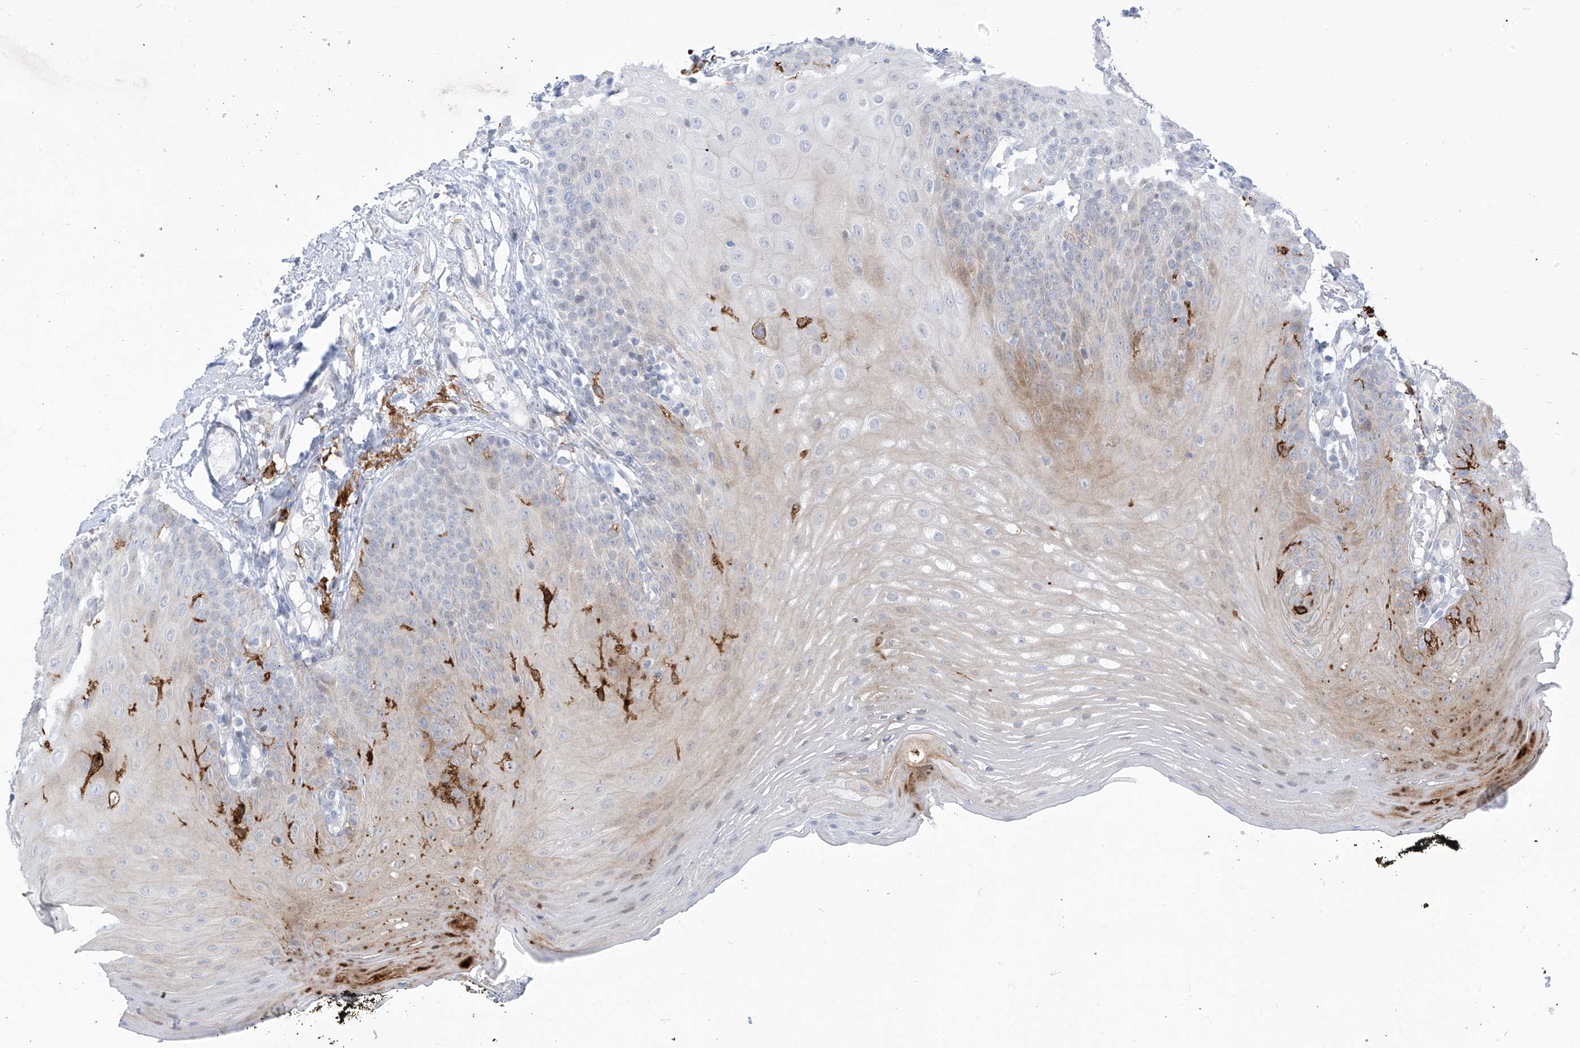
{"staining": {"intensity": "weak", "quantity": "<25%", "location": "cytoplasmic/membranous"}, "tissue": "oral mucosa", "cell_type": "Squamous epithelial cells", "image_type": "normal", "snomed": [{"axis": "morphology", "description": "Normal tissue, NOS"}, {"axis": "topography", "description": "Oral tissue"}], "caption": "High power microscopy photomicrograph of an immunohistochemistry photomicrograph of normal oral mucosa, revealing no significant expression in squamous epithelial cells.", "gene": "LIN9", "patient": {"sex": "male", "age": 74}}